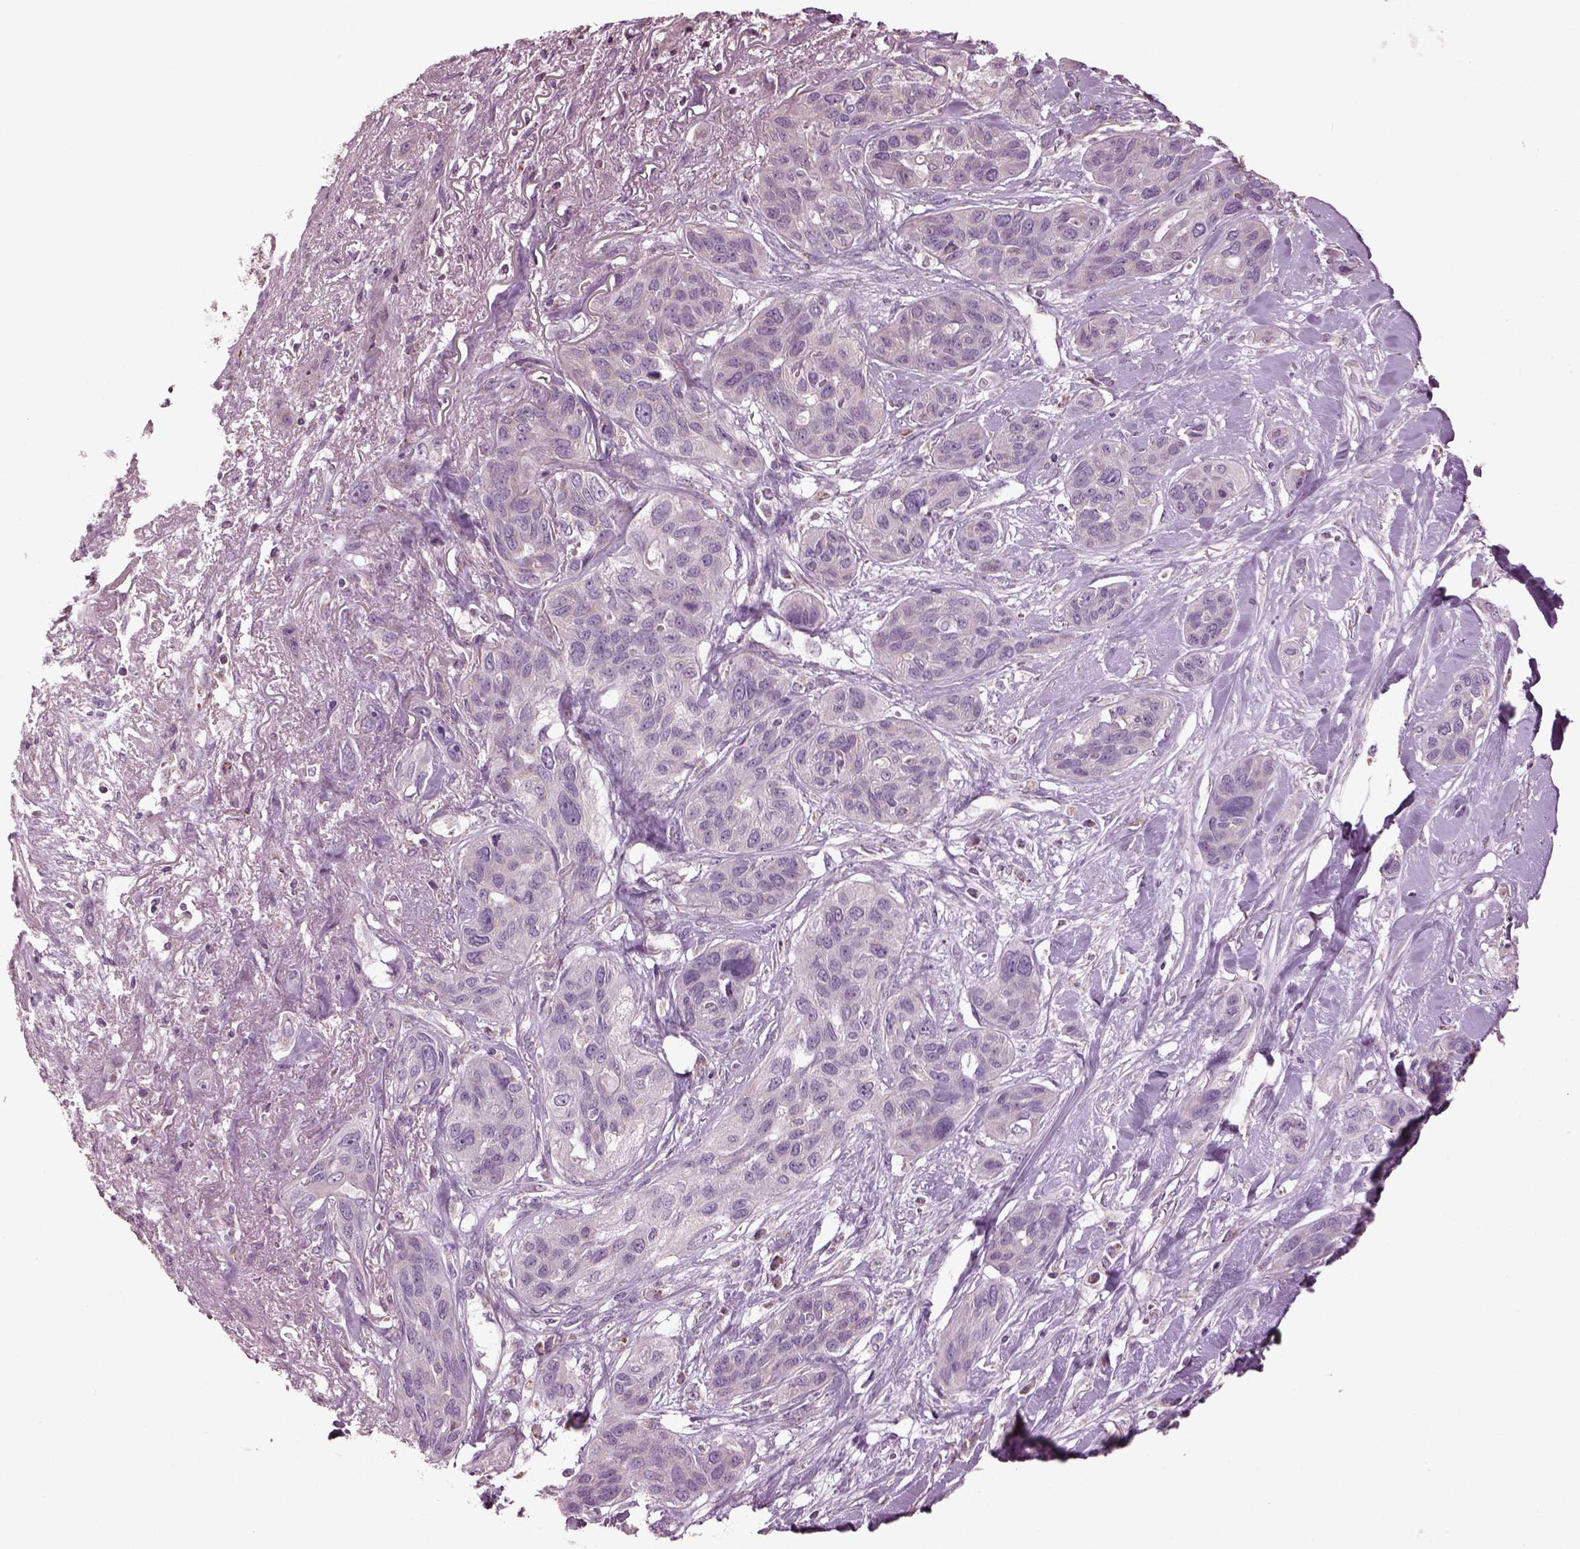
{"staining": {"intensity": "negative", "quantity": "none", "location": "none"}, "tissue": "lung cancer", "cell_type": "Tumor cells", "image_type": "cancer", "snomed": [{"axis": "morphology", "description": "Squamous cell carcinoma, NOS"}, {"axis": "topography", "description": "Lung"}], "caption": "This is an IHC image of human lung cancer. There is no positivity in tumor cells.", "gene": "SPATA7", "patient": {"sex": "female", "age": 70}}